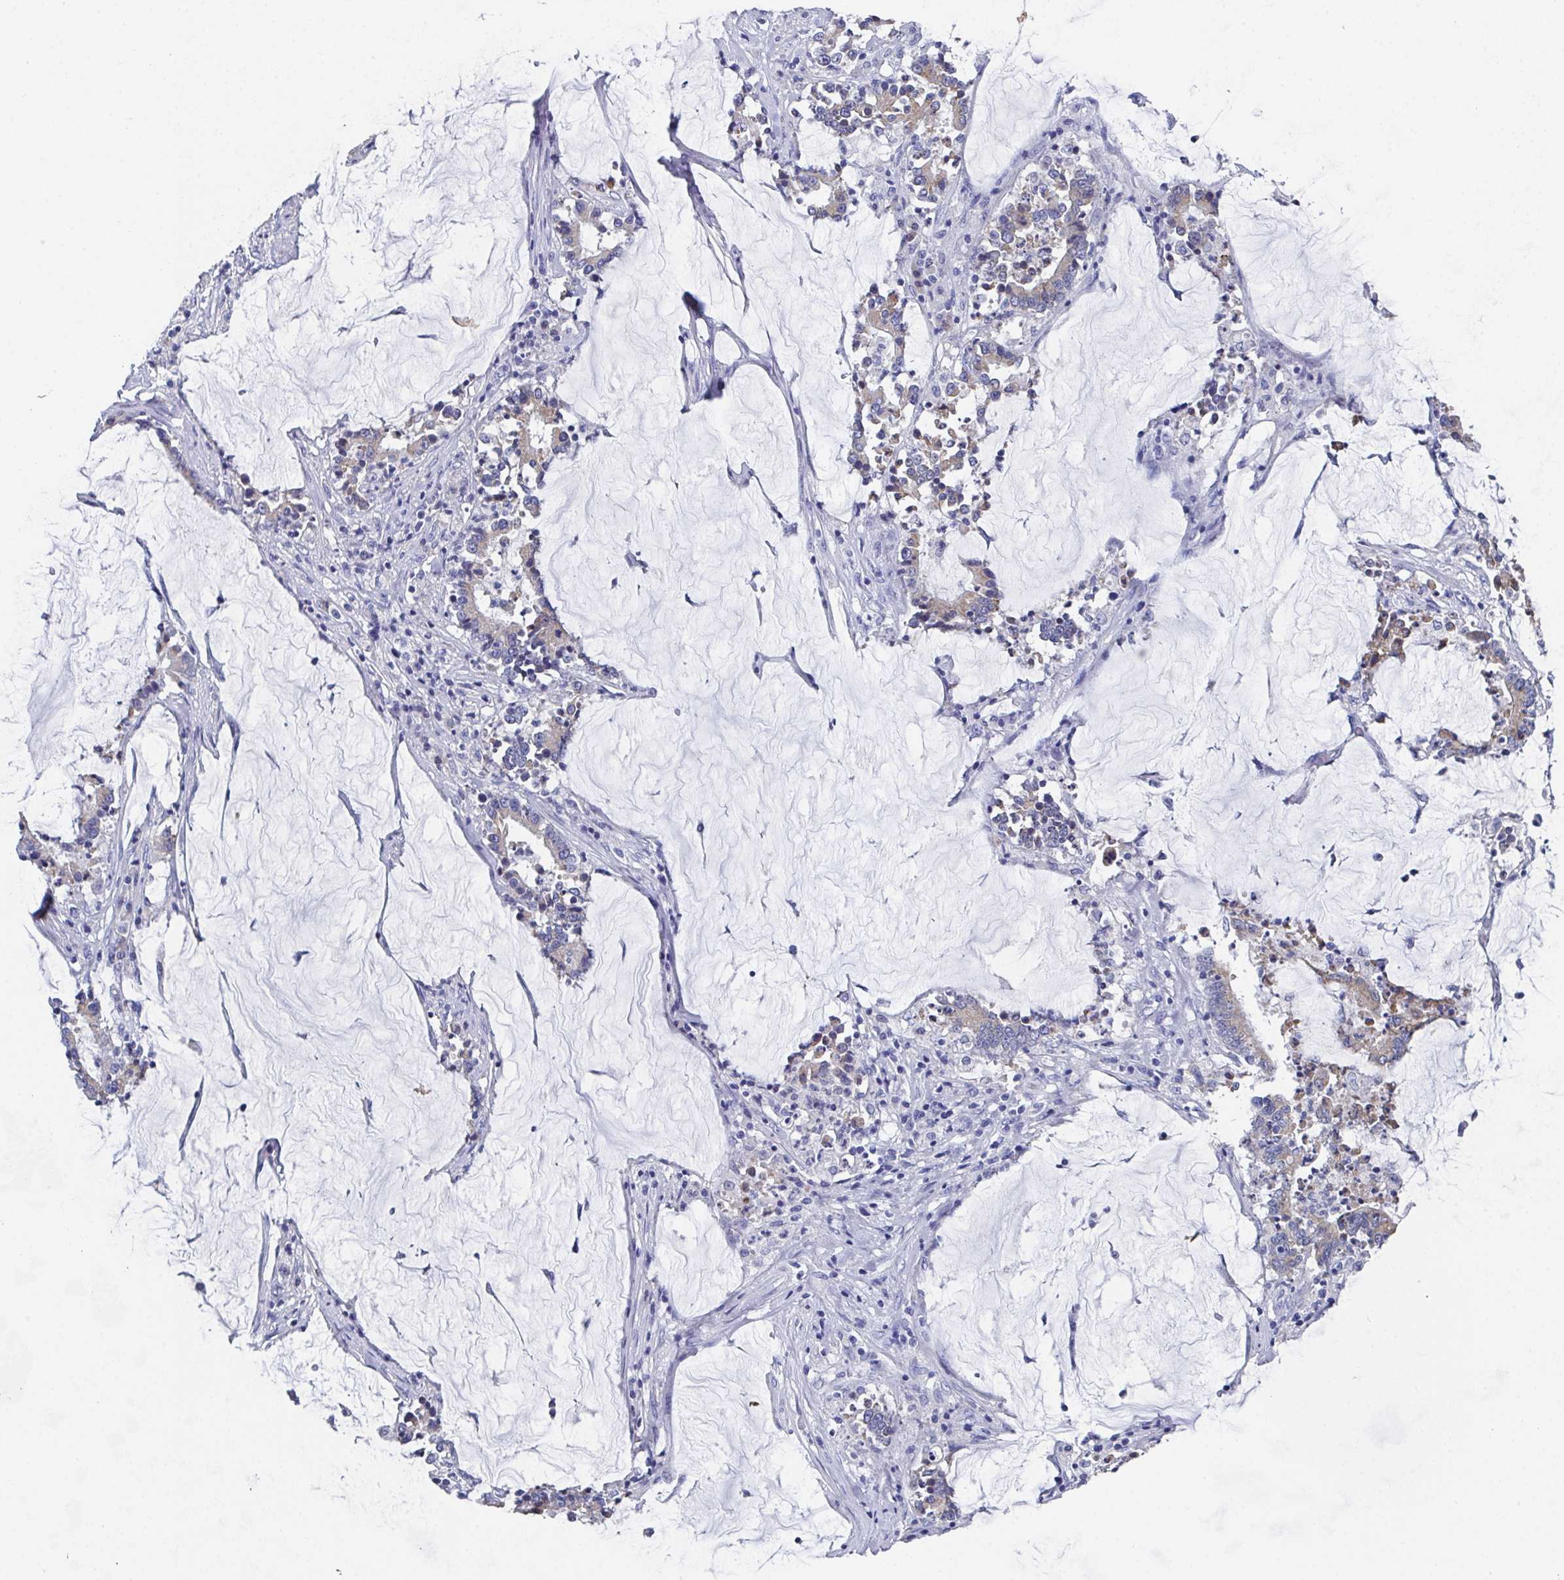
{"staining": {"intensity": "weak", "quantity": "25%-75%", "location": "cytoplasmic/membranous"}, "tissue": "stomach cancer", "cell_type": "Tumor cells", "image_type": "cancer", "snomed": [{"axis": "morphology", "description": "Adenocarcinoma, NOS"}, {"axis": "topography", "description": "Stomach, upper"}], "caption": "Immunohistochemical staining of human adenocarcinoma (stomach) displays weak cytoplasmic/membranous protein positivity in approximately 25%-75% of tumor cells.", "gene": "SSC4D", "patient": {"sex": "male", "age": 68}}